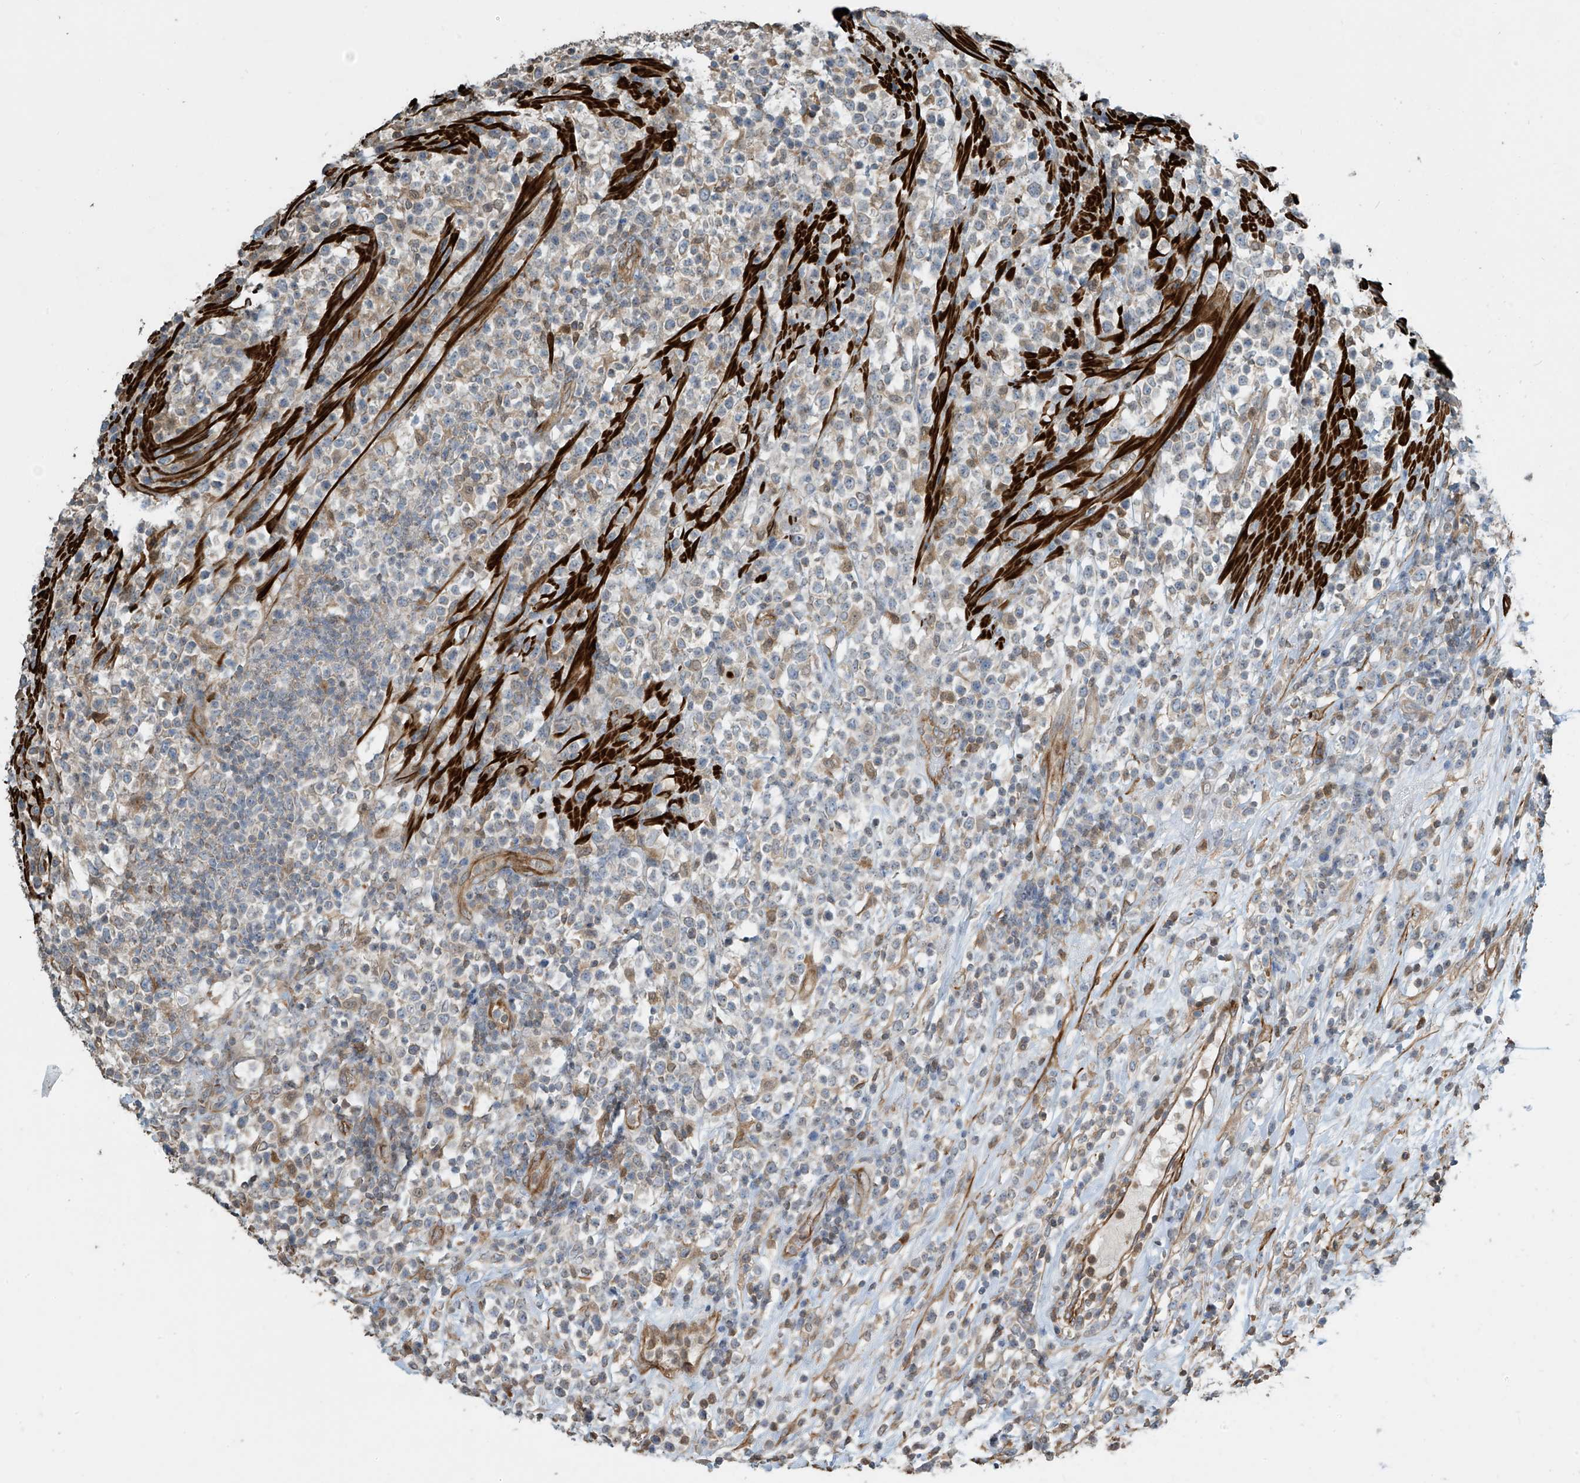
{"staining": {"intensity": "weak", "quantity": "<25%", "location": "cytoplasmic/membranous"}, "tissue": "lymphoma", "cell_type": "Tumor cells", "image_type": "cancer", "snomed": [{"axis": "morphology", "description": "Malignant lymphoma, non-Hodgkin's type, High grade"}, {"axis": "topography", "description": "Colon"}], "caption": "Lymphoma stained for a protein using IHC reveals no positivity tumor cells.", "gene": "SH3BGRL3", "patient": {"sex": "female", "age": 53}}